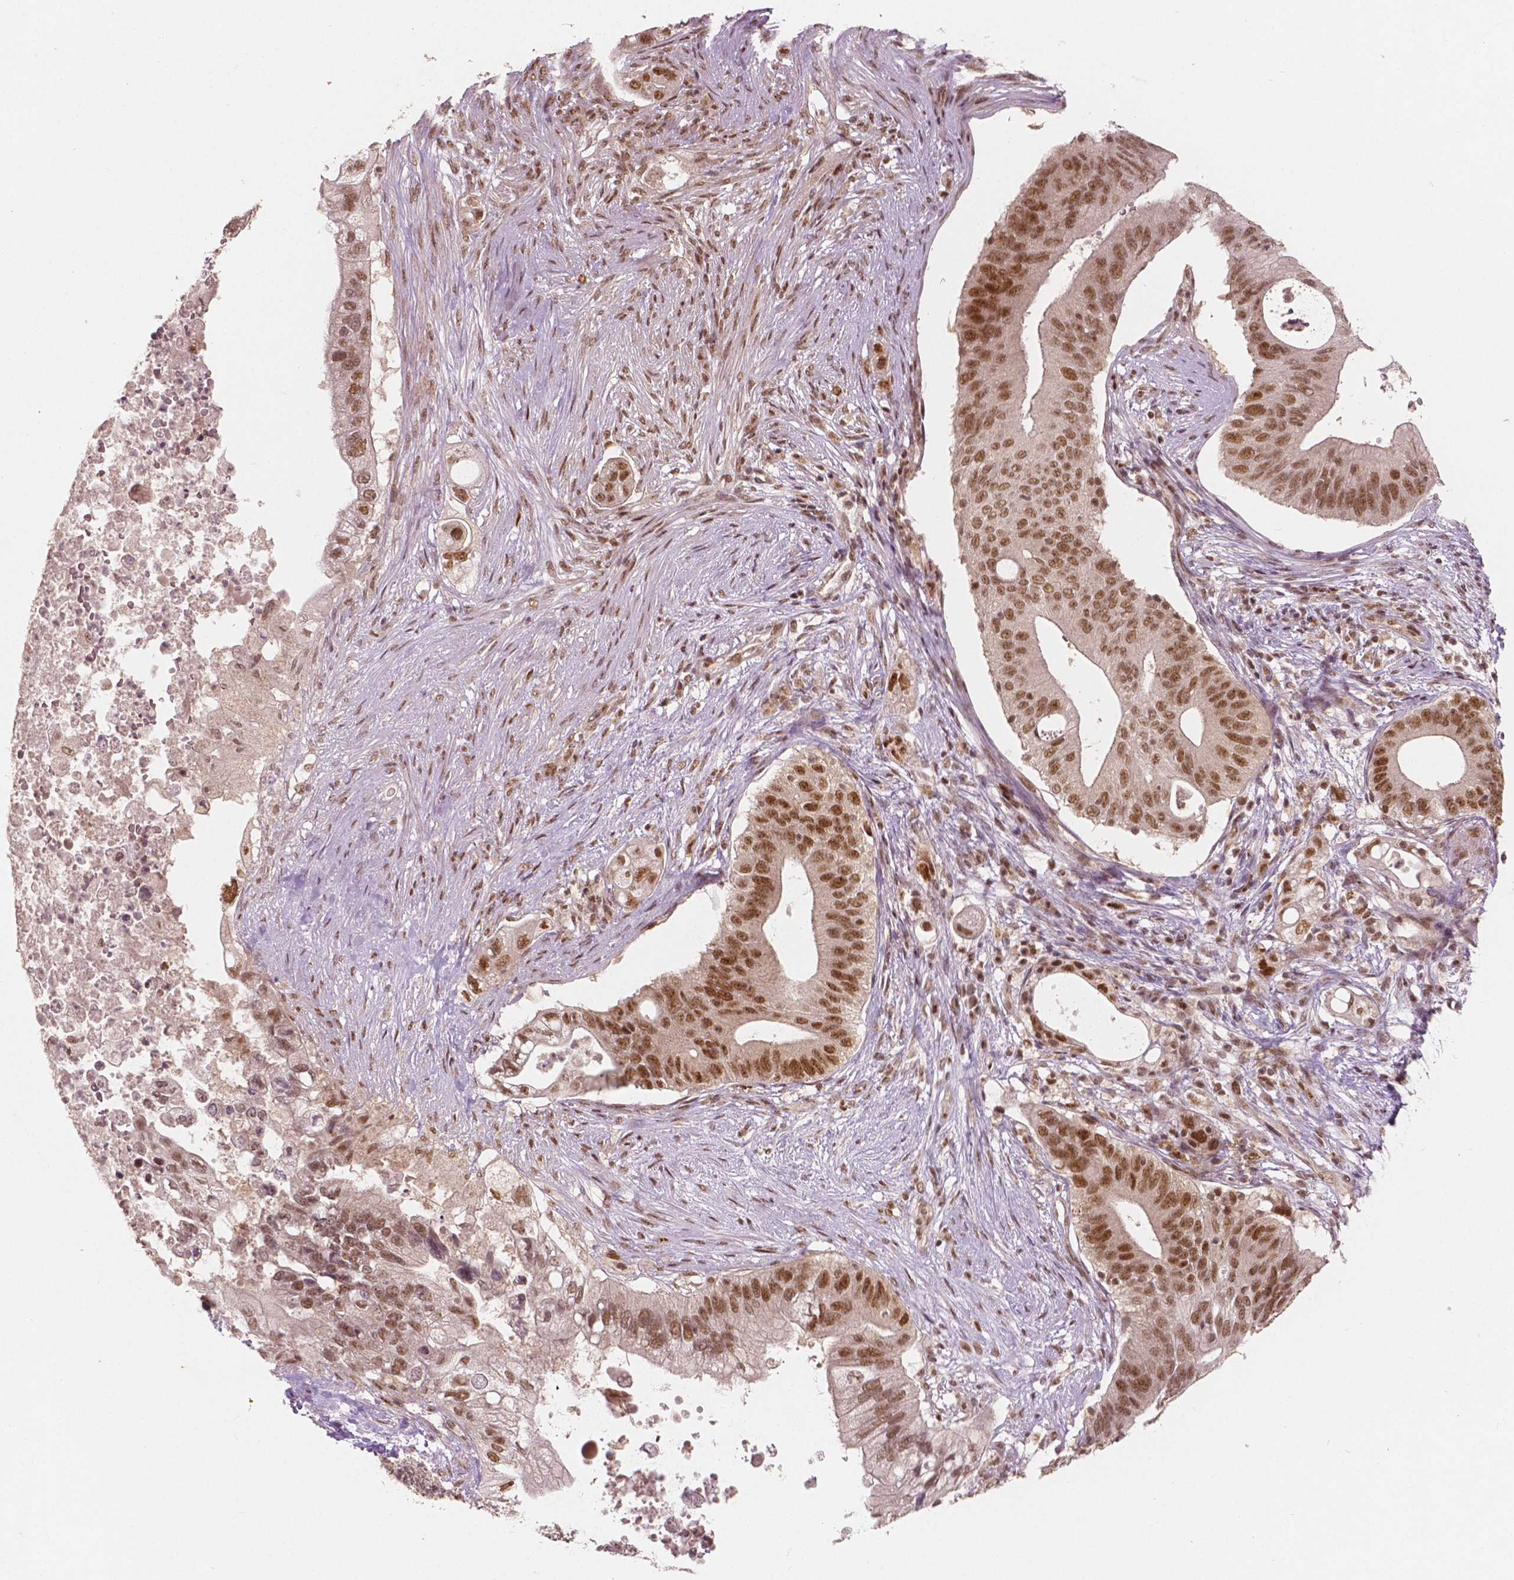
{"staining": {"intensity": "moderate", "quantity": ">75%", "location": "nuclear"}, "tissue": "pancreatic cancer", "cell_type": "Tumor cells", "image_type": "cancer", "snomed": [{"axis": "morphology", "description": "Adenocarcinoma, NOS"}, {"axis": "topography", "description": "Pancreas"}], "caption": "The histopathology image demonstrates a brown stain indicating the presence of a protein in the nuclear of tumor cells in adenocarcinoma (pancreatic). (DAB (3,3'-diaminobenzidine) = brown stain, brightfield microscopy at high magnification).", "gene": "NSD2", "patient": {"sex": "female", "age": 72}}